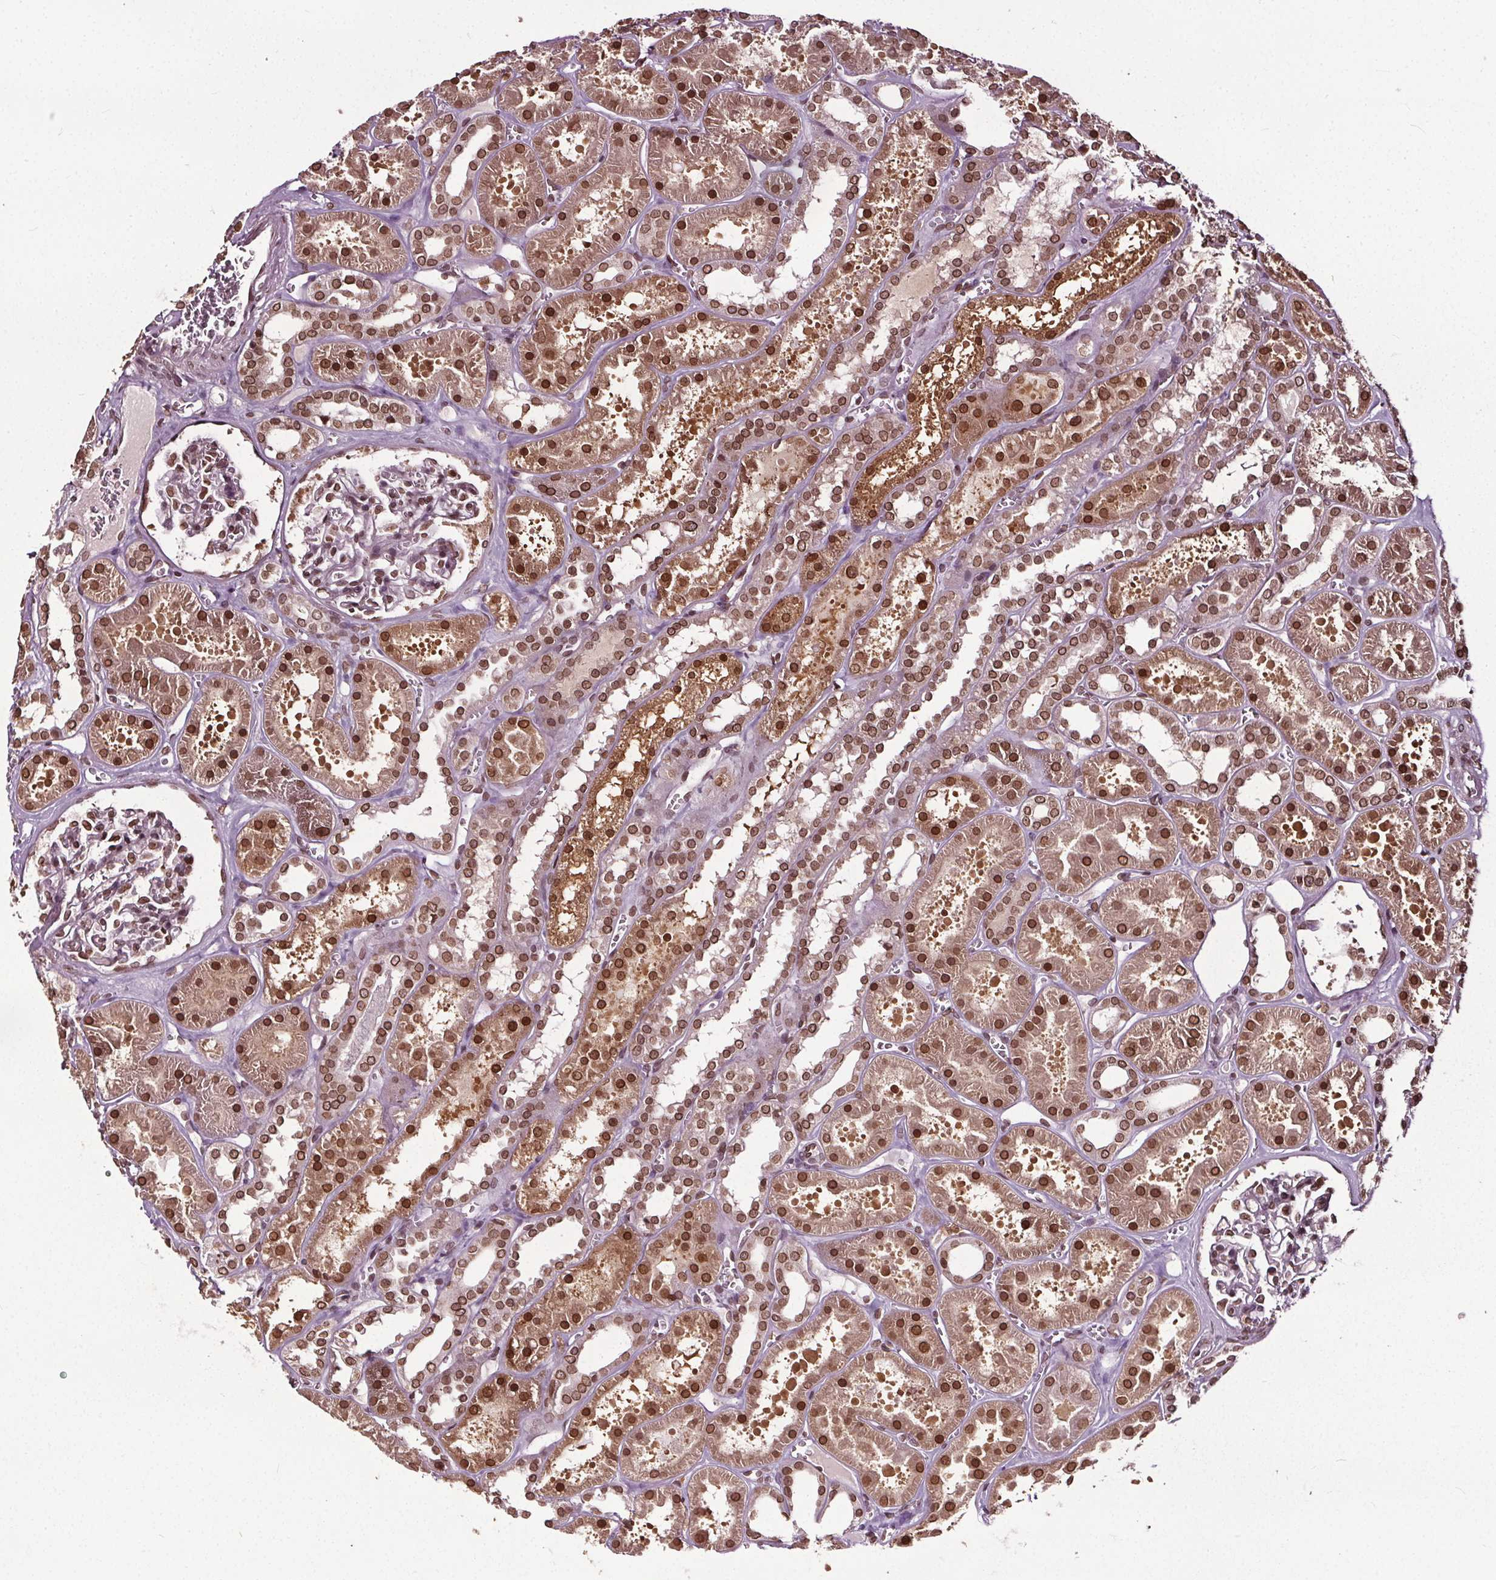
{"staining": {"intensity": "moderate", "quantity": "25%-75%", "location": "cytoplasmic/membranous,nuclear"}, "tissue": "kidney", "cell_type": "Cells in glomeruli", "image_type": "normal", "snomed": [{"axis": "morphology", "description": "Normal tissue, NOS"}, {"axis": "topography", "description": "Kidney"}], "caption": "This histopathology image reveals benign kidney stained with IHC to label a protein in brown. The cytoplasmic/membranous,nuclear of cells in glomeruli show moderate positivity for the protein. Nuclei are counter-stained blue.", "gene": "TTC39C", "patient": {"sex": "female", "age": 41}}